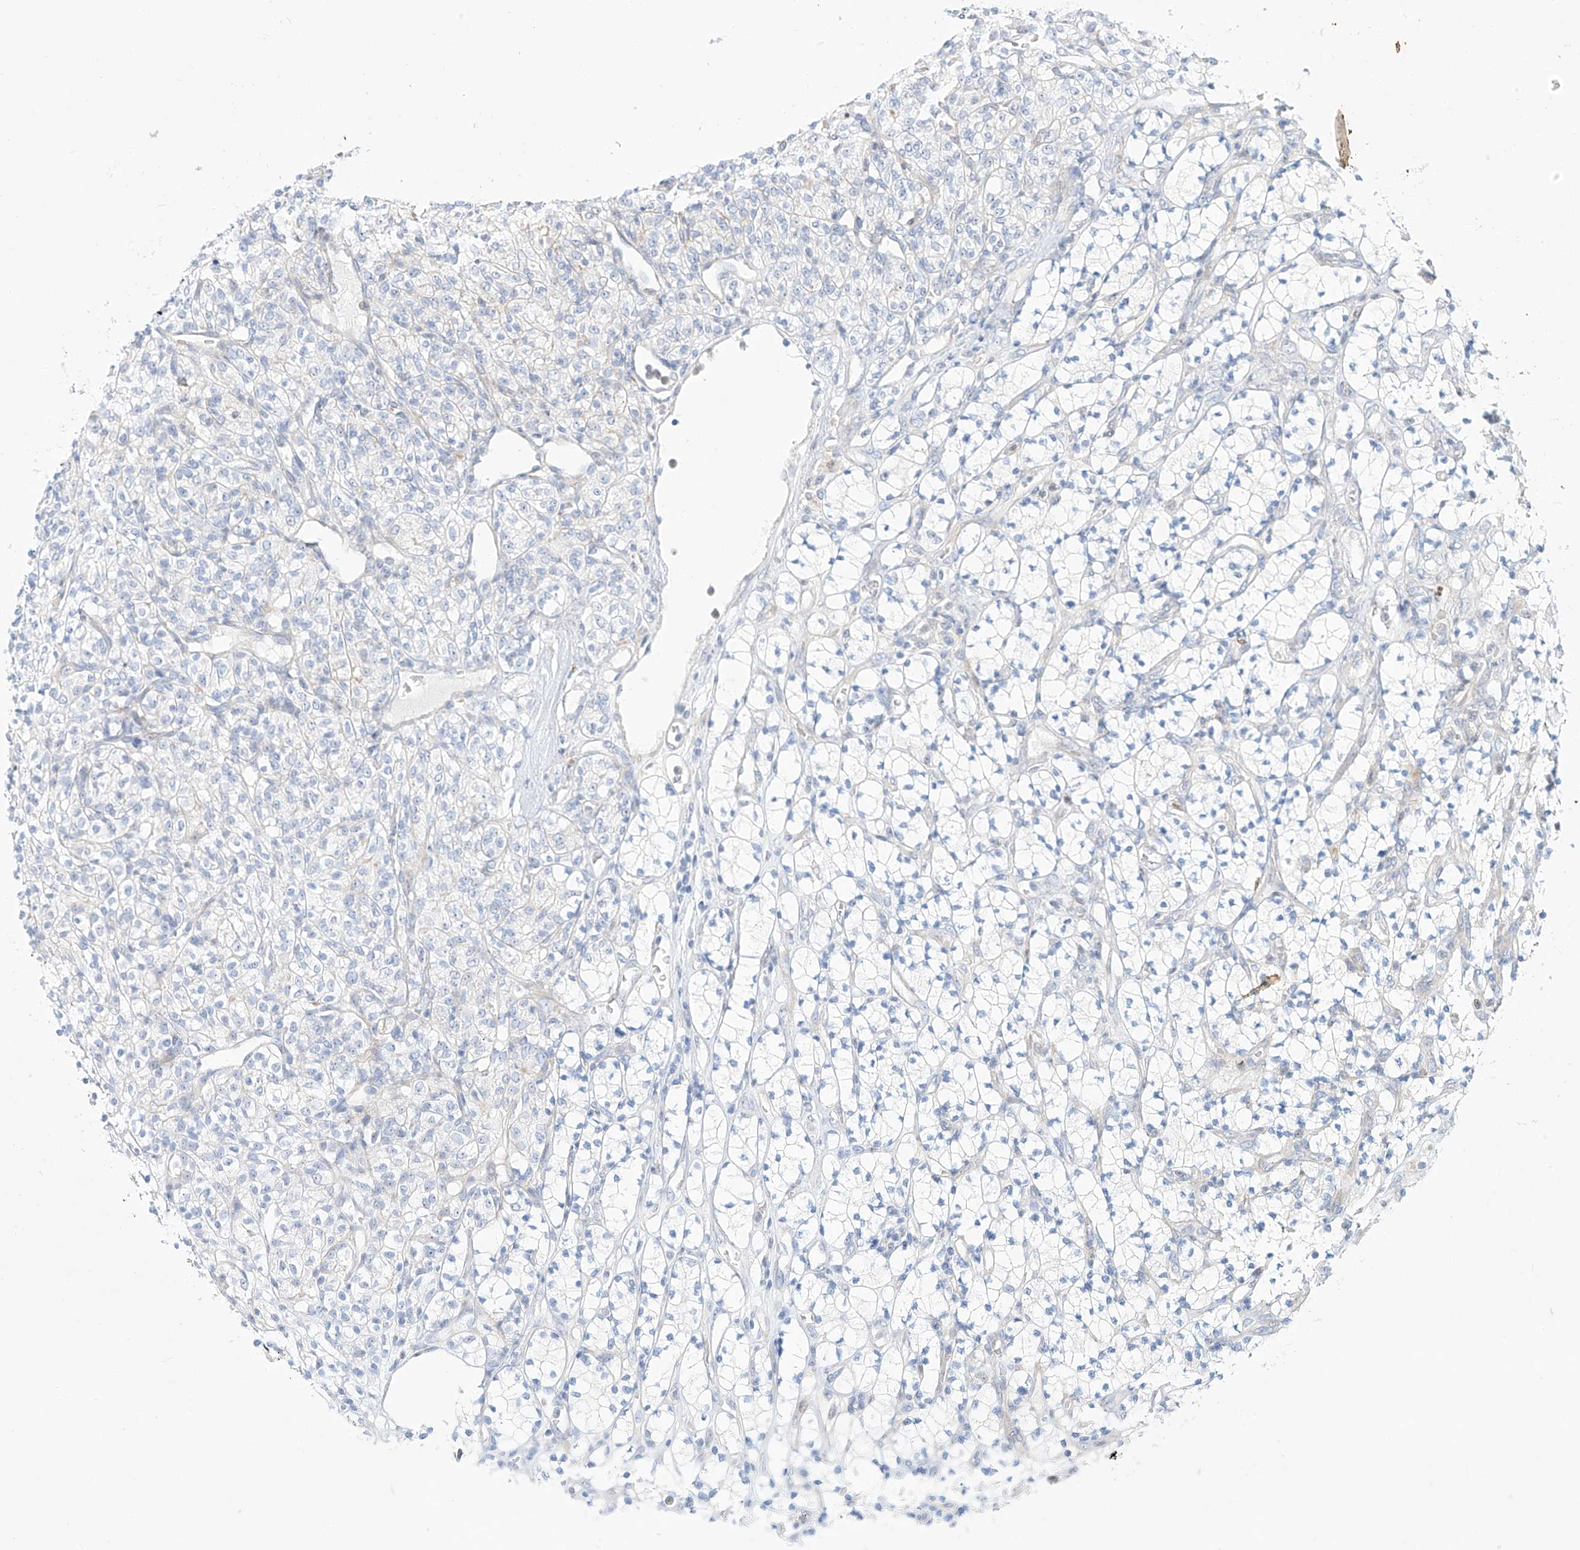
{"staining": {"intensity": "negative", "quantity": "none", "location": "none"}, "tissue": "renal cancer", "cell_type": "Tumor cells", "image_type": "cancer", "snomed": [{"axis": "morphology", "description": "Adenocarcinoma, NOS"}, {"axis": "topography", "description": "Kidney"}], "caption": "Immunohistochemistry histopathology image of neoplastic tissue: renal cancer stained with DAB reveals no significant protein staining in tumor cells.", "gene": "SNU13", "patient": {"sex": "male", "age": 77}}